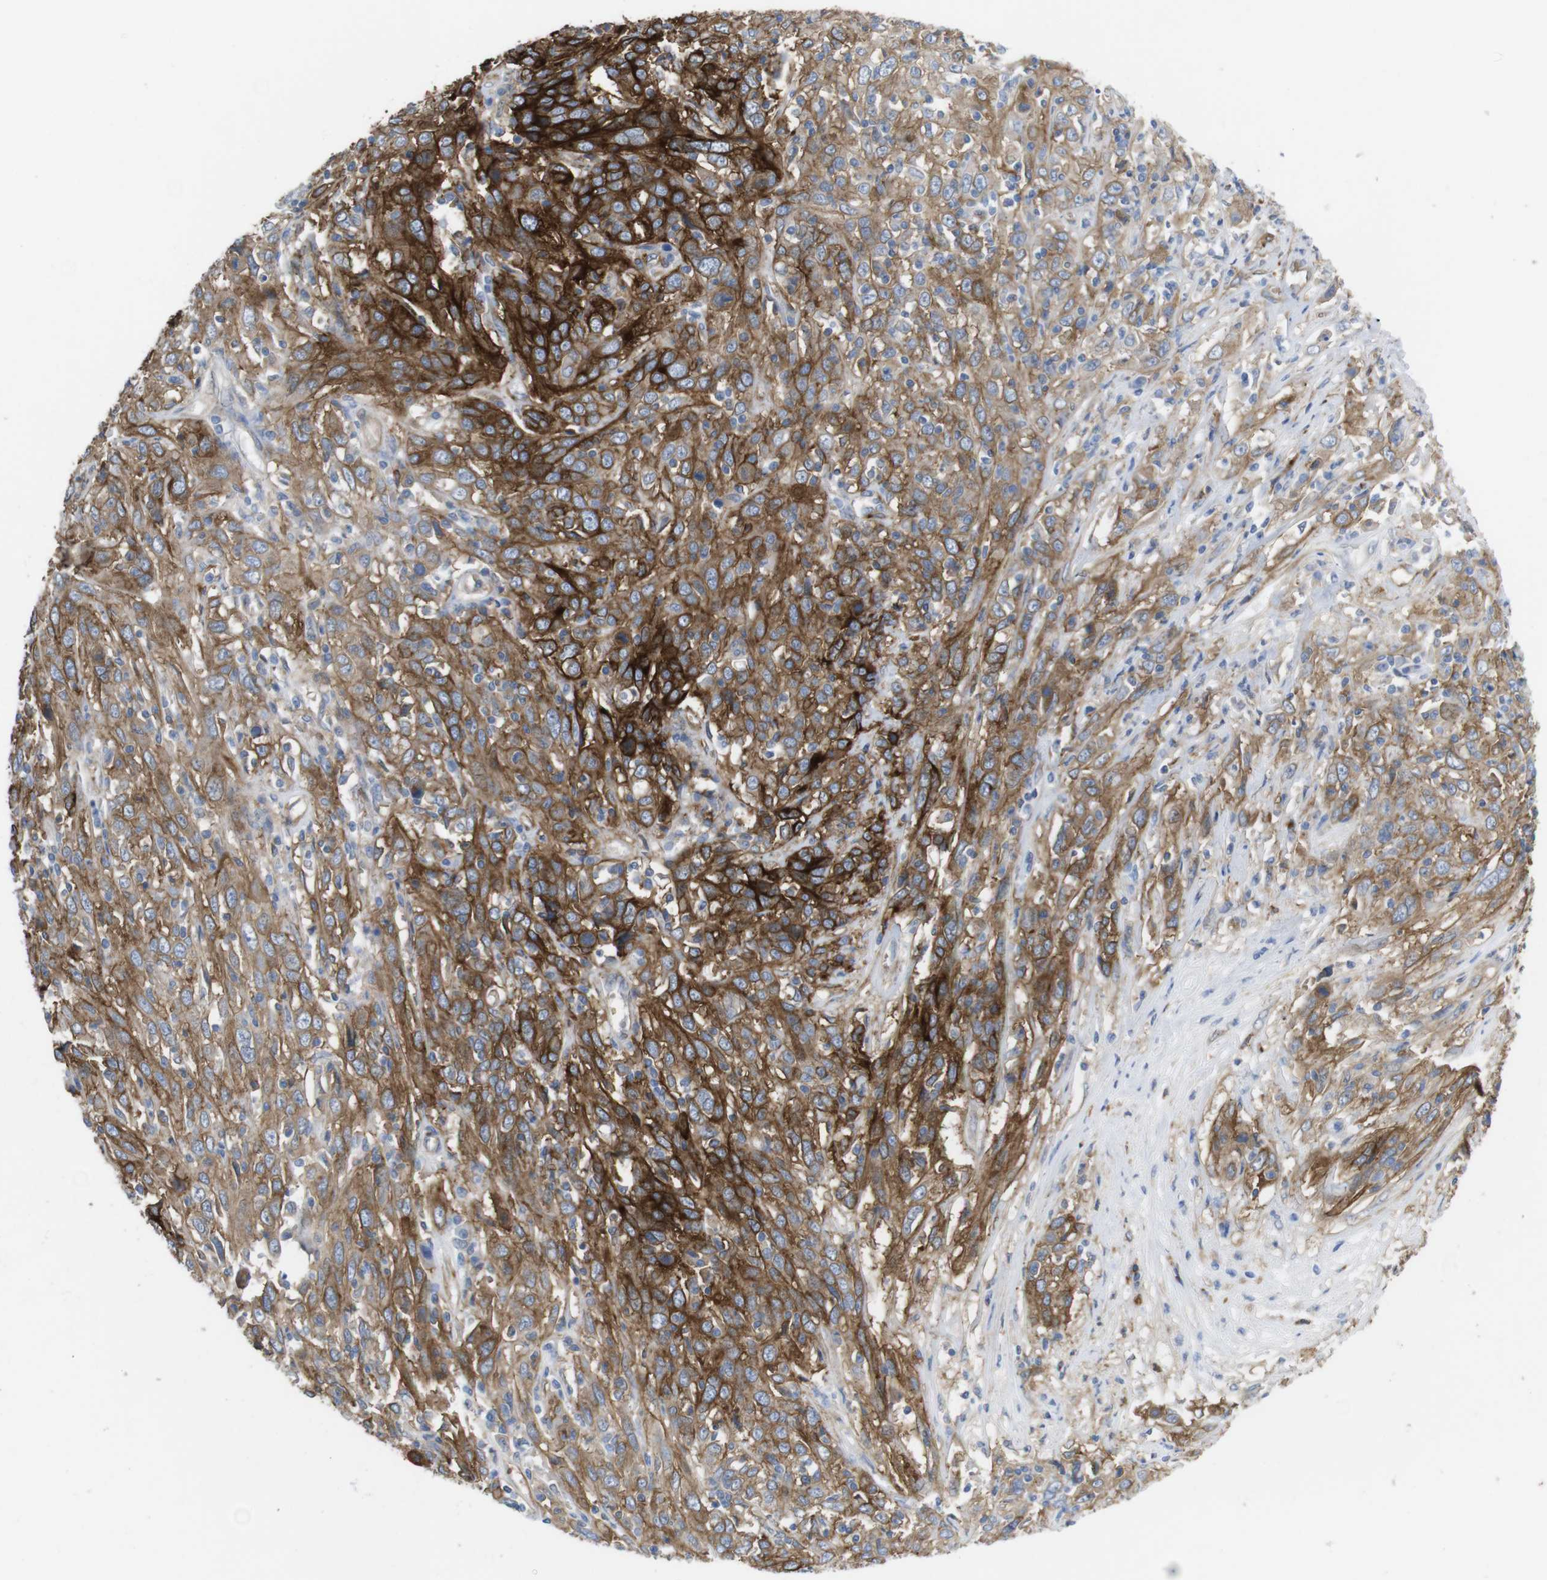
{"staining": {"intensity": "strong", "quantity": ">75%", "location": "cytoplasmic/membranous"}, "tissue": "cervical cancer", "cell_type": "Tumor cells", "image_type": "cancer", "snomed": [{"axis": "morphology", "description": "Squamous cell carcinoma, NOS"}, {"axis": "topography", "description": "Cervix"}], "caption": "Approximately >75% of tumor cells in human cervical cancer exhibit strong cytoplasmic/membranous protein staining as visualized by brown immunohistochemical staining.", "gene": "CYBRD1", "patient": {"sex": "female", "age": 46}}